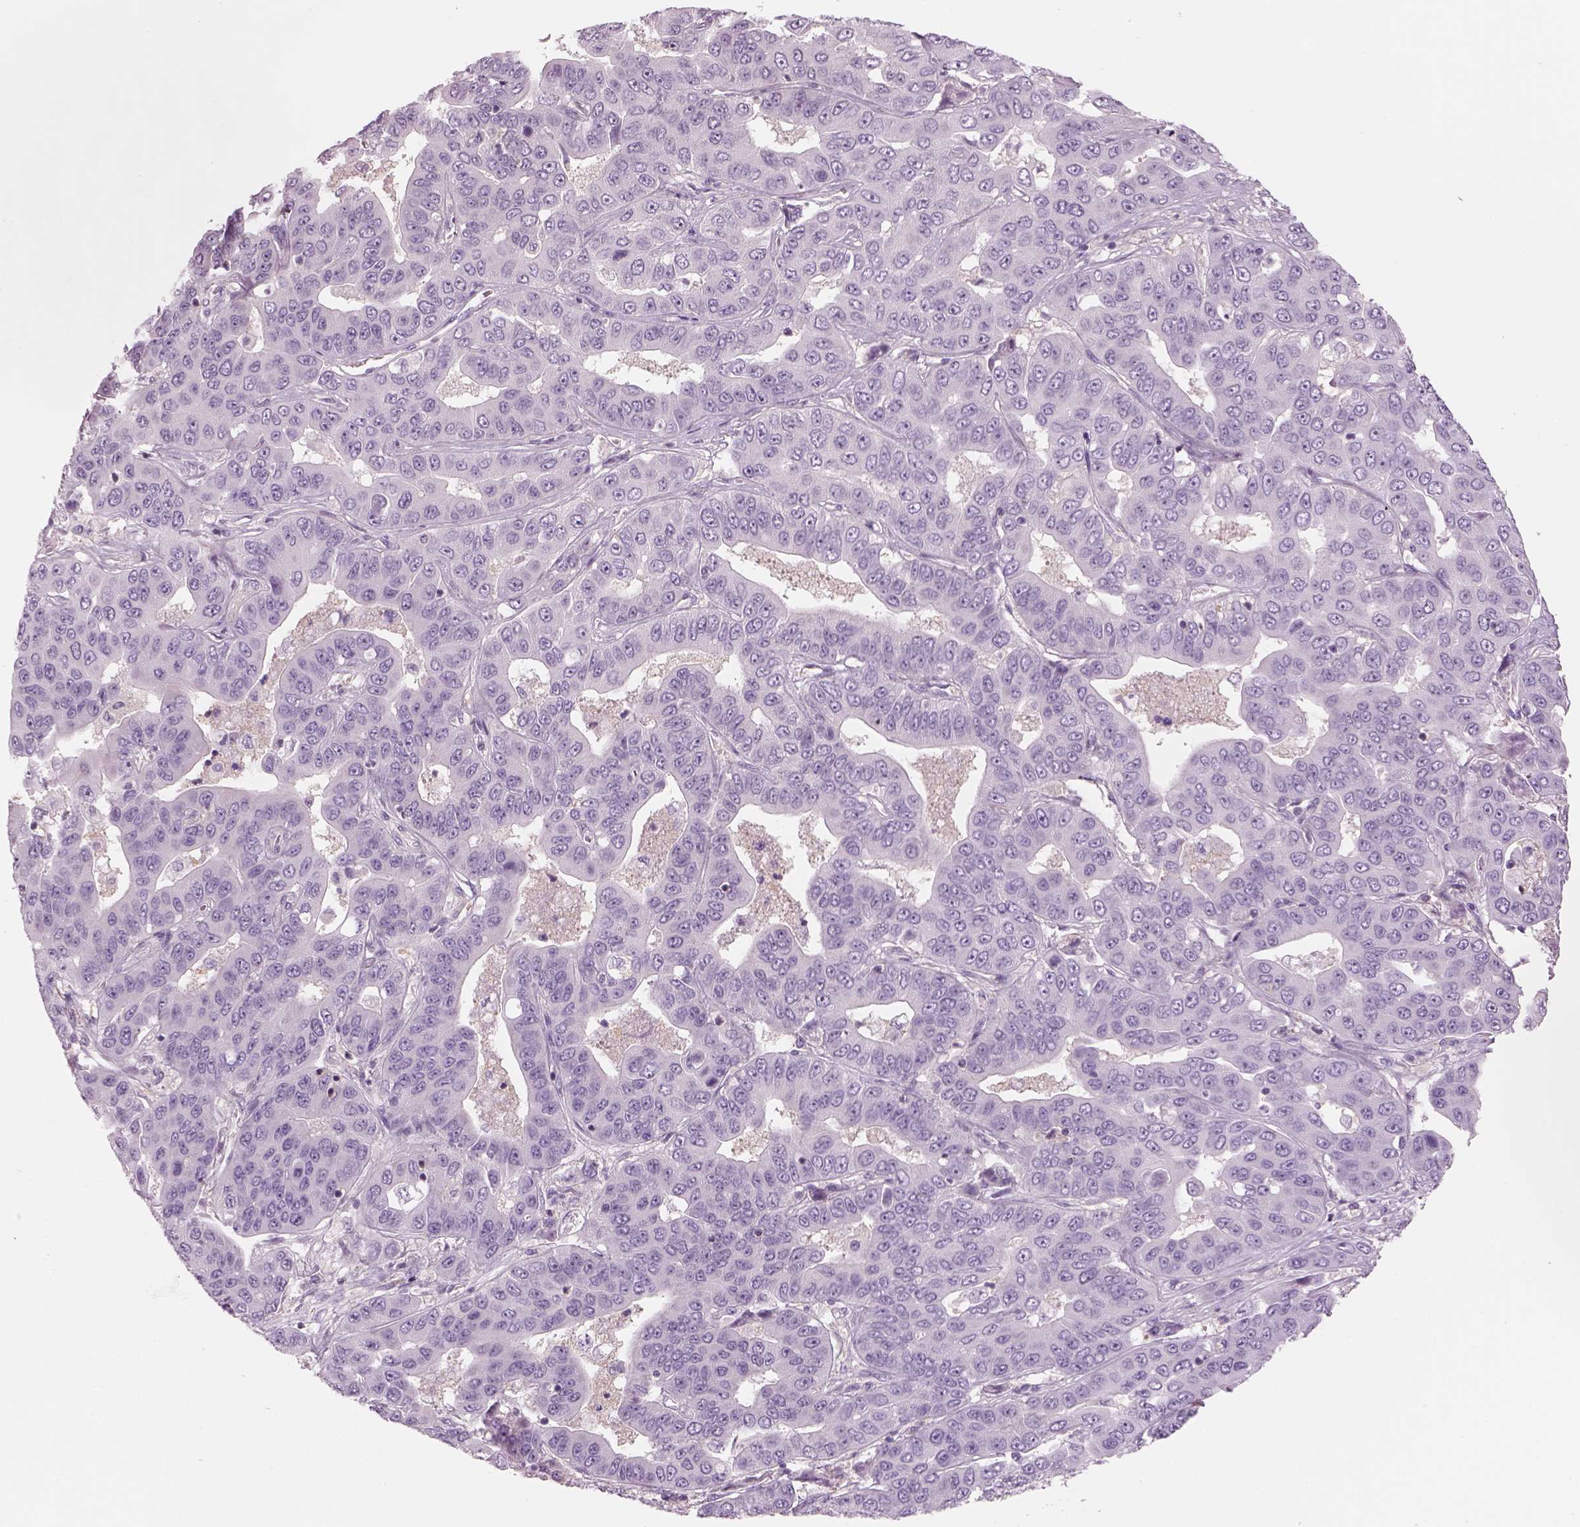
{"staining": {"intensity": "negative", "quantity": "none", "location": "none"}, "tissue": "liver cancer", "cell_type": "Tumor cells", "image_type": "cancer", "snomed": [{"axis": "morphology", "description": "Cholangiocarcinoma"}, {"axis": "topography", "description": "Liver"}], "caption": "Immunohistochemical staining of human cholangiocarcinoma (liver) shows no significant staining in tumor cells.", "gene": "SLC1A7", "patient": {"sex": "female", "age": 52}}